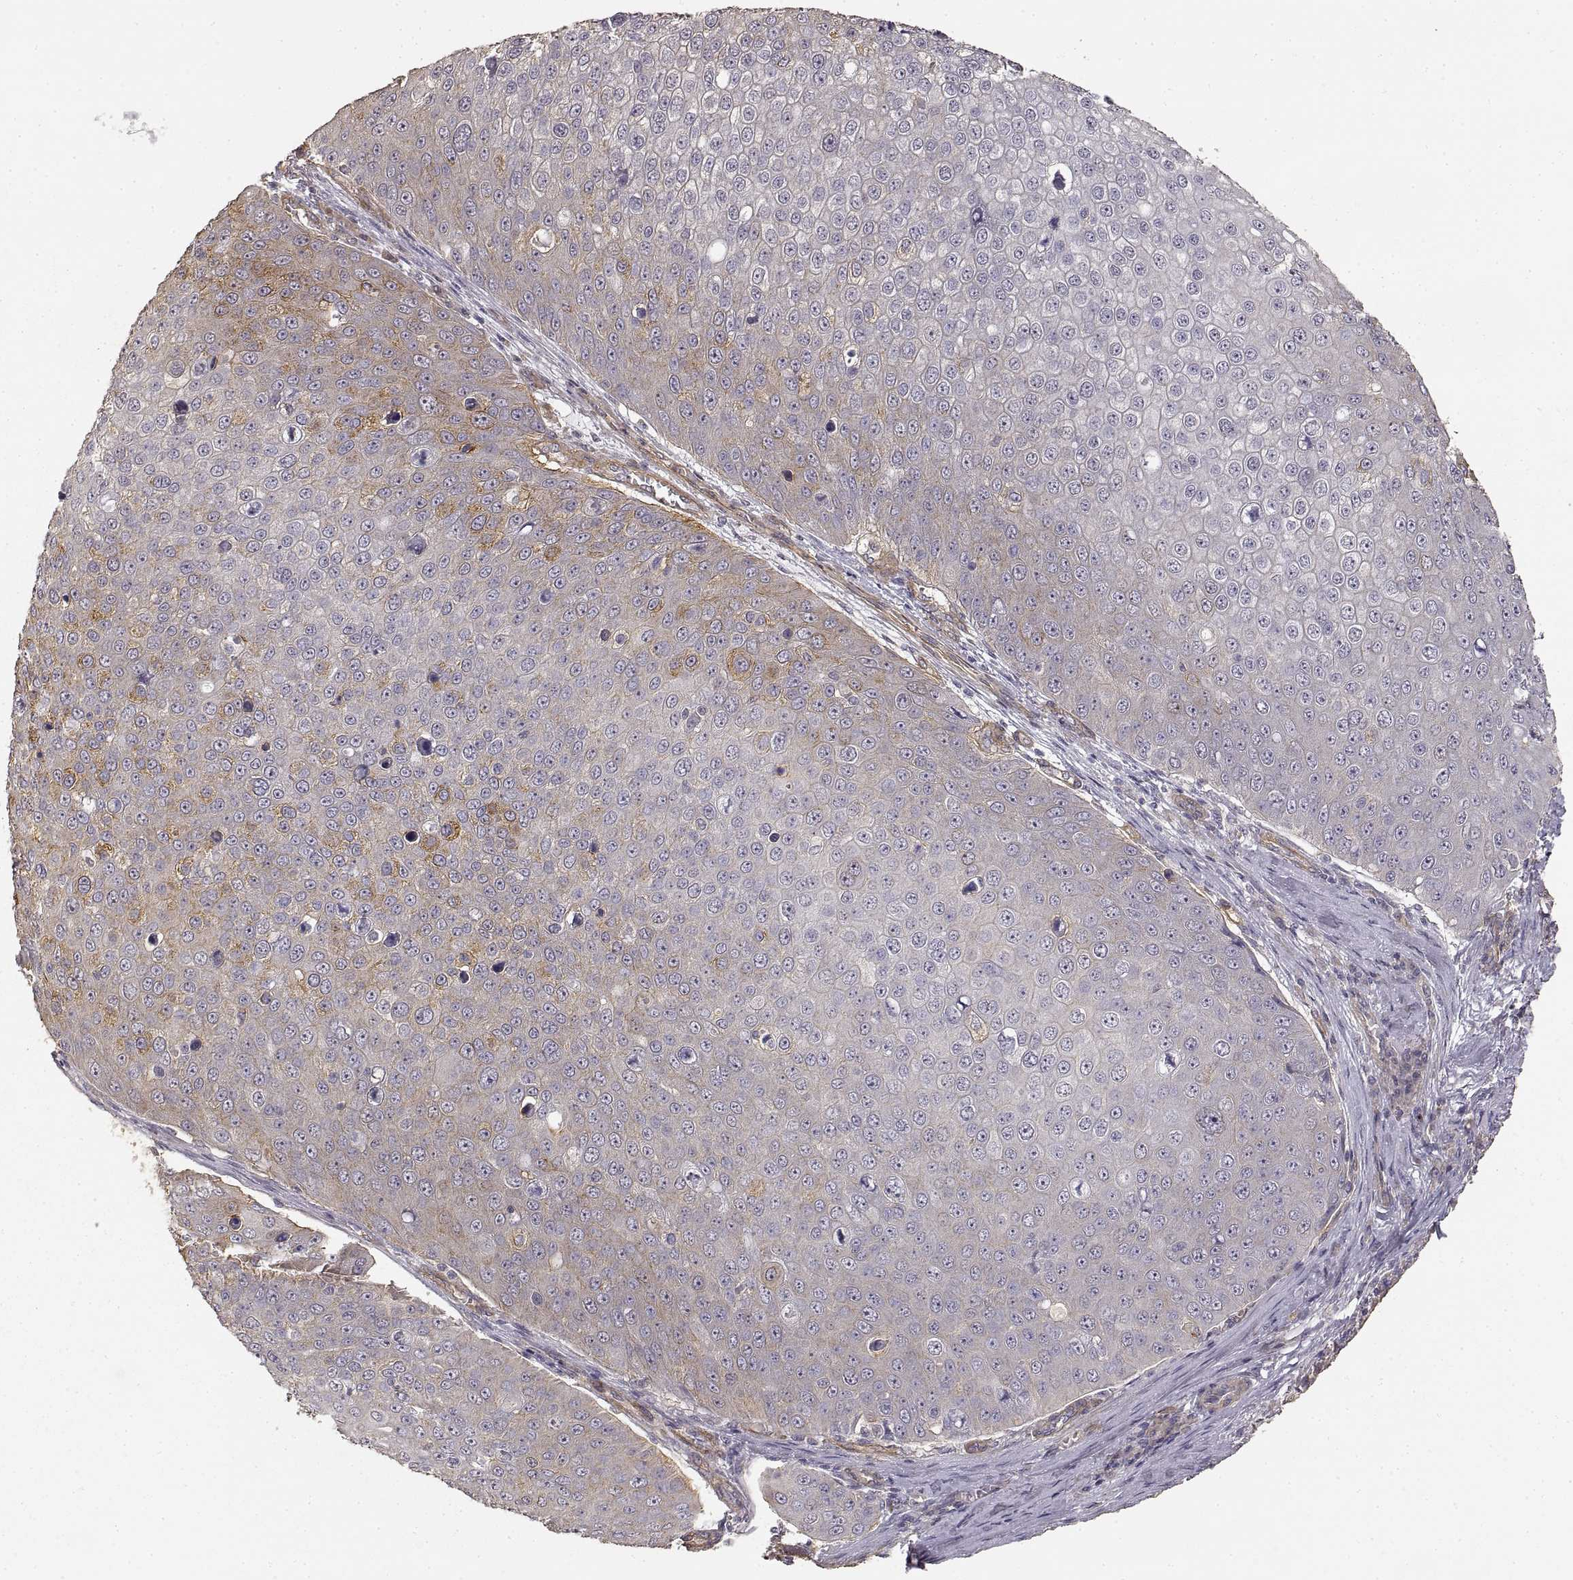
{"staining": {"intensity": "moderate", "quantity": "<25%", "location": "cytoplasmic/membranous"}, "tissue": "skin cancer", "cell_type": "Tumor cells", "image_type": "cancer", "snomed": [{"axis": "morphology", "description": "Squamous cell carcinoma, NOS"}, {"axis": "topography", "description": "Skin"}], "caption": "High-power microscopy captured an immunohistochemistry (IHC) histopathology image of squamous cell carcinoma (skin), revealing moderate cytoplasmic/membranous positivity in about <25% of tumor cells.", "gene": "LAMA4", "patient": {"sex": "male", "age": 71}}